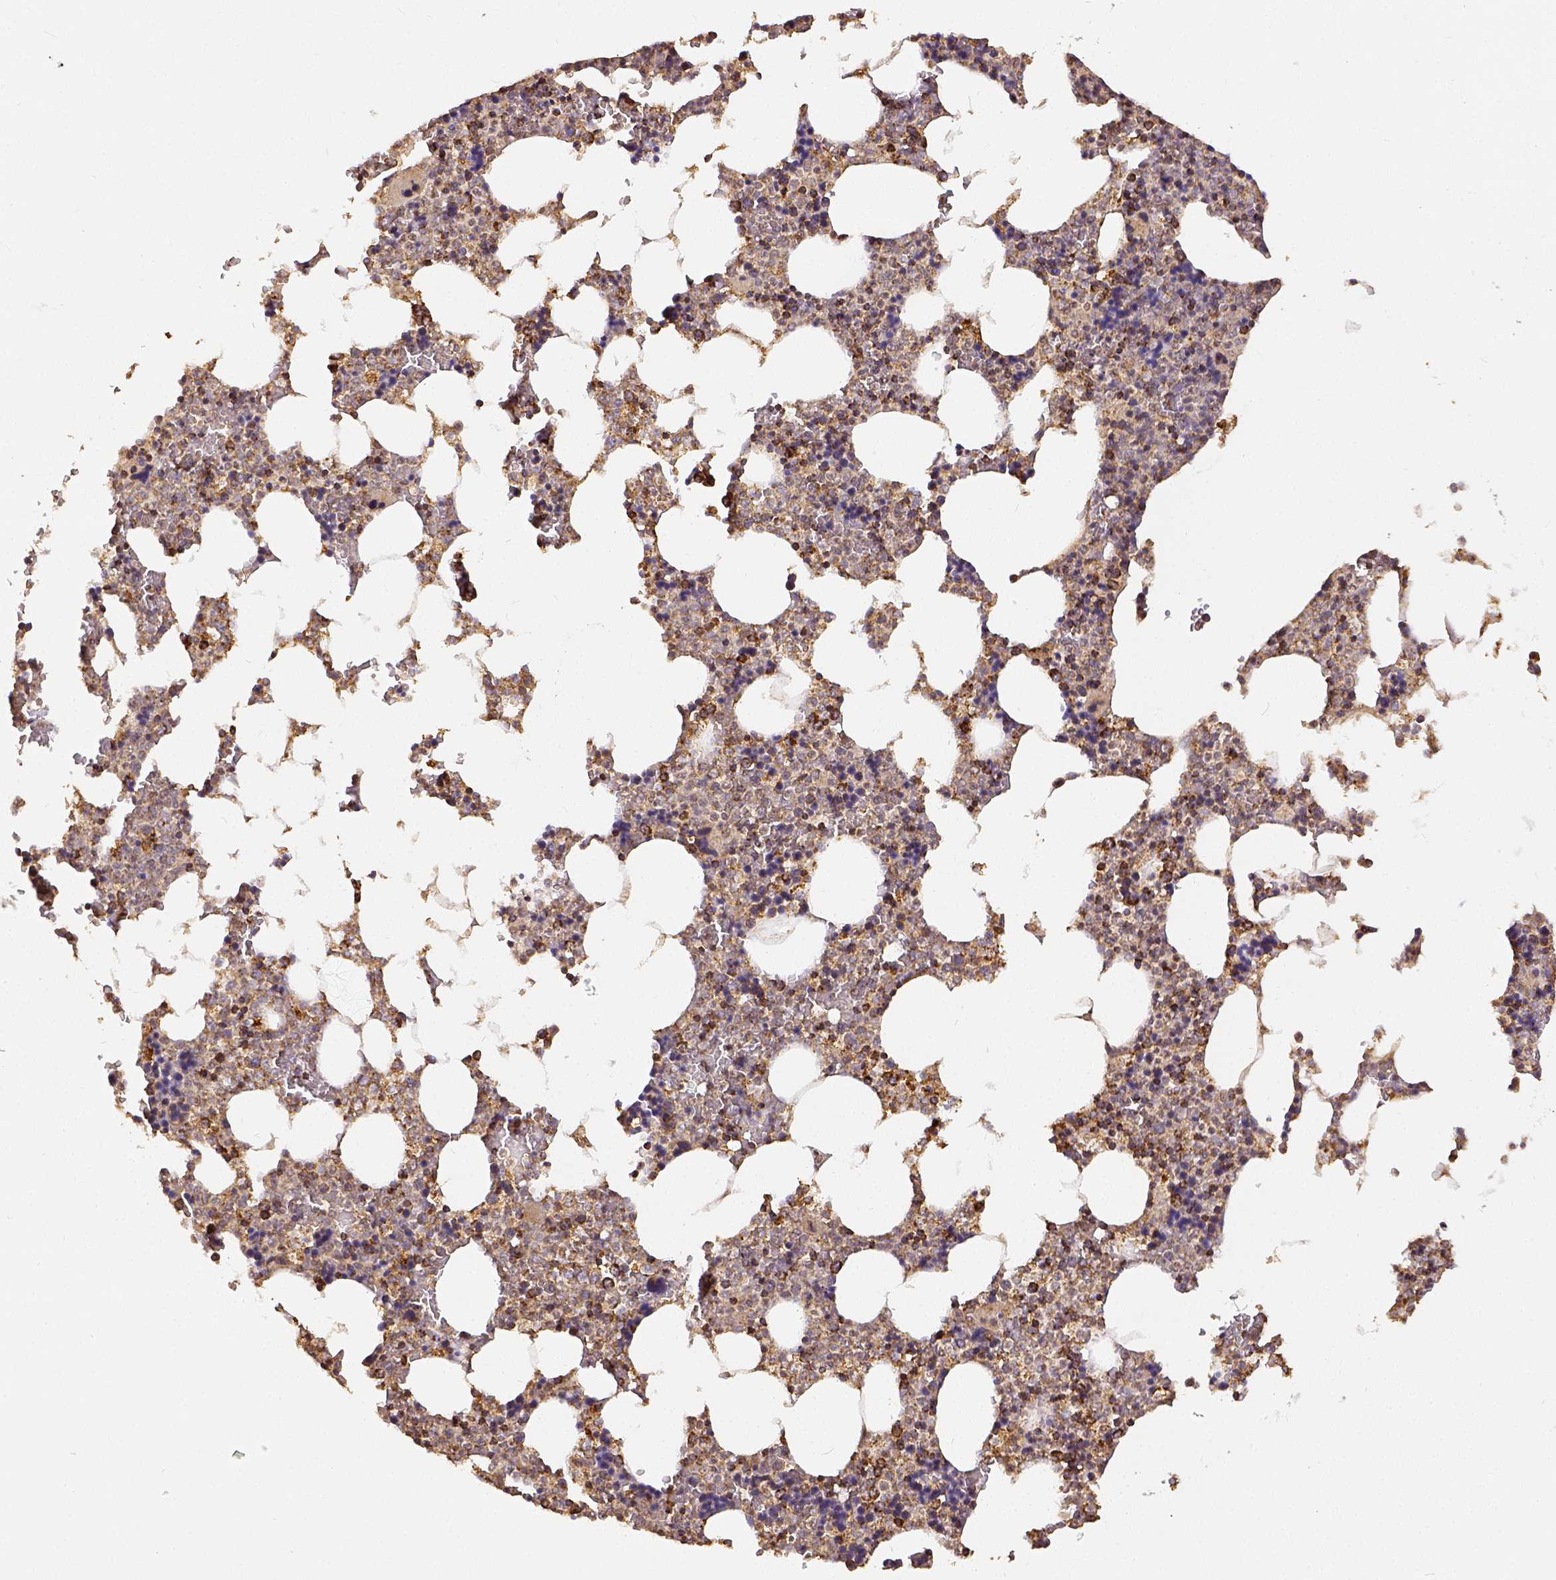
{"staining": {"intensity": "strong", "quantity": "<25%", "location": "cytoplasmic/membranous"}, "tissue": "bone marrow", "cell_type": "Hematopoietic cells", "image_type": "normal", "snomed": [{"axis": "morphology", "description": "Normal tissue, NOS"}, {"axis": "topography", "description": "Bone marrow"}], "caption": "A medium amount of strong cytoplasmic/membranous positivity is appreciated in about <25% of hematopoietic cells in unremarkable bone marrow.", "gene": "SDHB", "patient": {"sex": "female", "age": 42}}